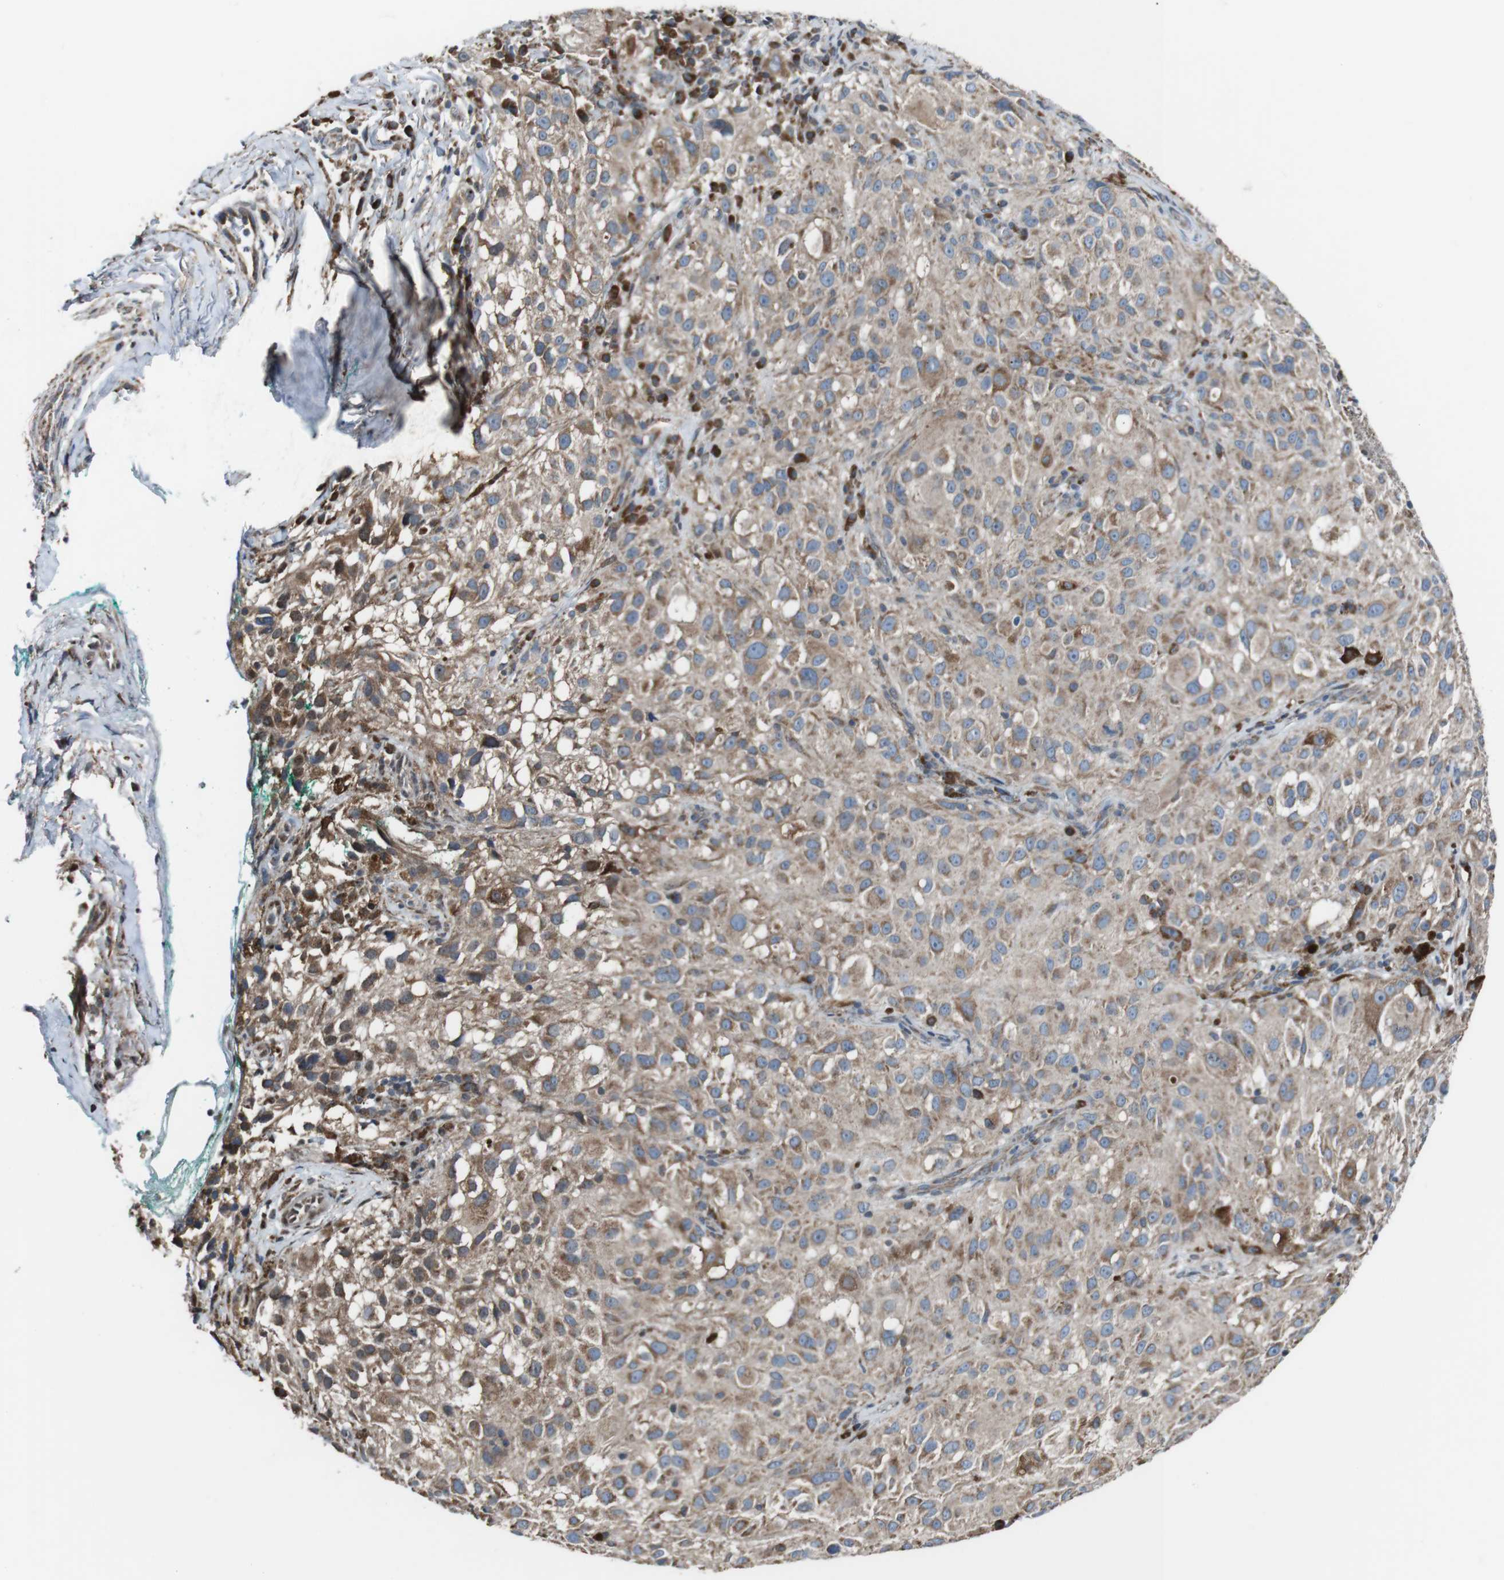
{"staining": {"intensity": "moderate", "quantity": ">75%", "location": "cytoplasmic/membranous"}, "tissue": "melanoma", "cell_type": "Tumor cells", "image_type": "cancer", "snomed": [{"axis": "morphology", "description": "Necrosis, NOS"}, {"axis": "morphology", "description": "Malignant melanoma, NOS"}, {"axis": "topography", "description": "Skin"}], "caption": "This is a histology image of immunohistochemistry staining of melanoma, which shows moderate staining in the cytoplasmic/membranous of tumor cells.", "gene": "CISD2", "patient": {"sex": "female", "age": 87}}